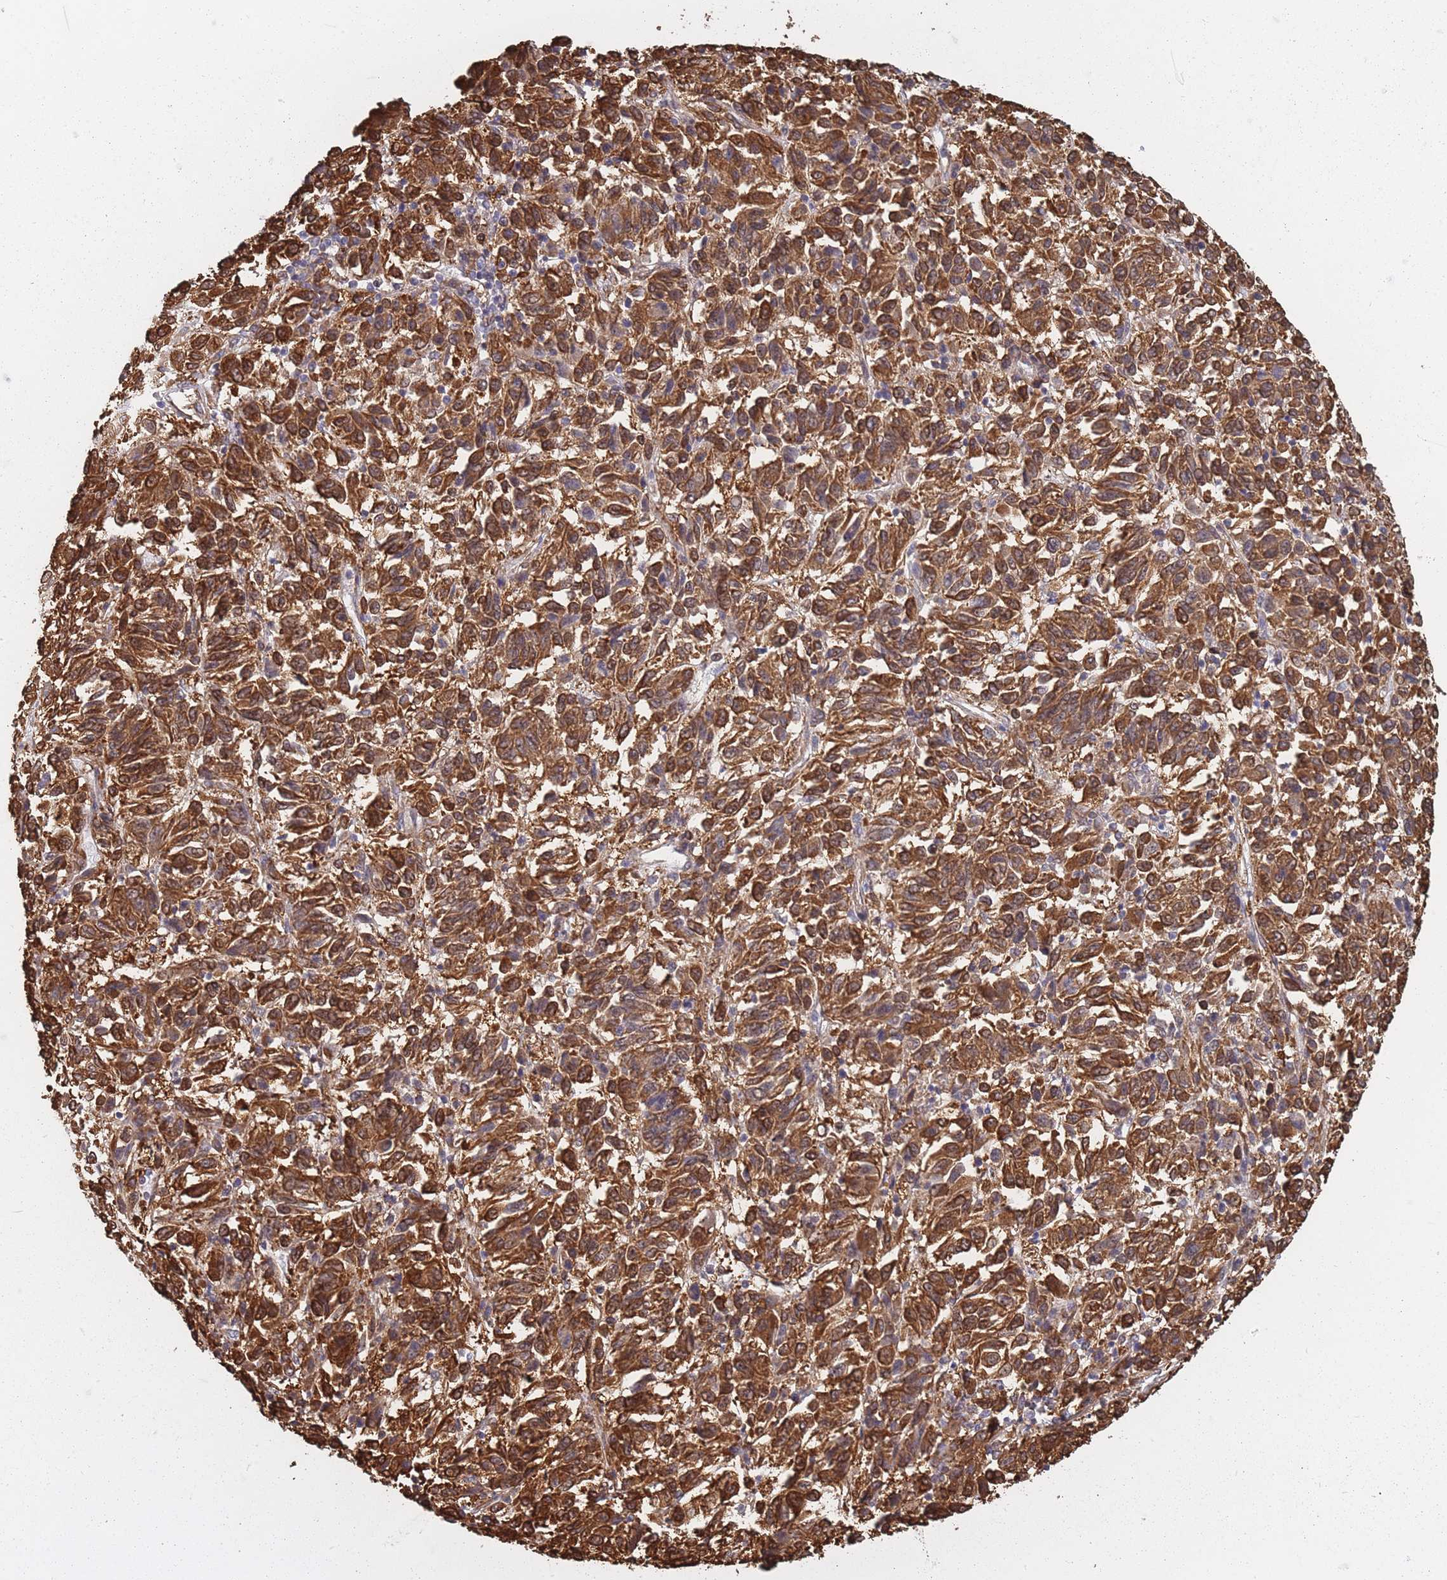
{"staining": {"intensity": "strong", "quantity": ">75%", "location": "cytoplasmic/membranous"}, "tissue": "melanoma", "cell_type": "Tumor cells", "image_type": "cancer", "snomed": [{"axis": "morphology", "description": "Malignant melanoma, Metastatic site"}, {"axis": "topography", "description": "Lung"}], "caption": "Protein analysis of melanoma tissue displays strong cytoplasmic/membranous positivity in about >75% of tumor cells. The protein of interest is stained brown, and the nuclei are stained in blue (DAB (3,3'-diaminobenzidine) IHC with brightfield microscopy, high magnification).", "gene": "ARL13B", "patient": {"sex": "male", "age": 64}}